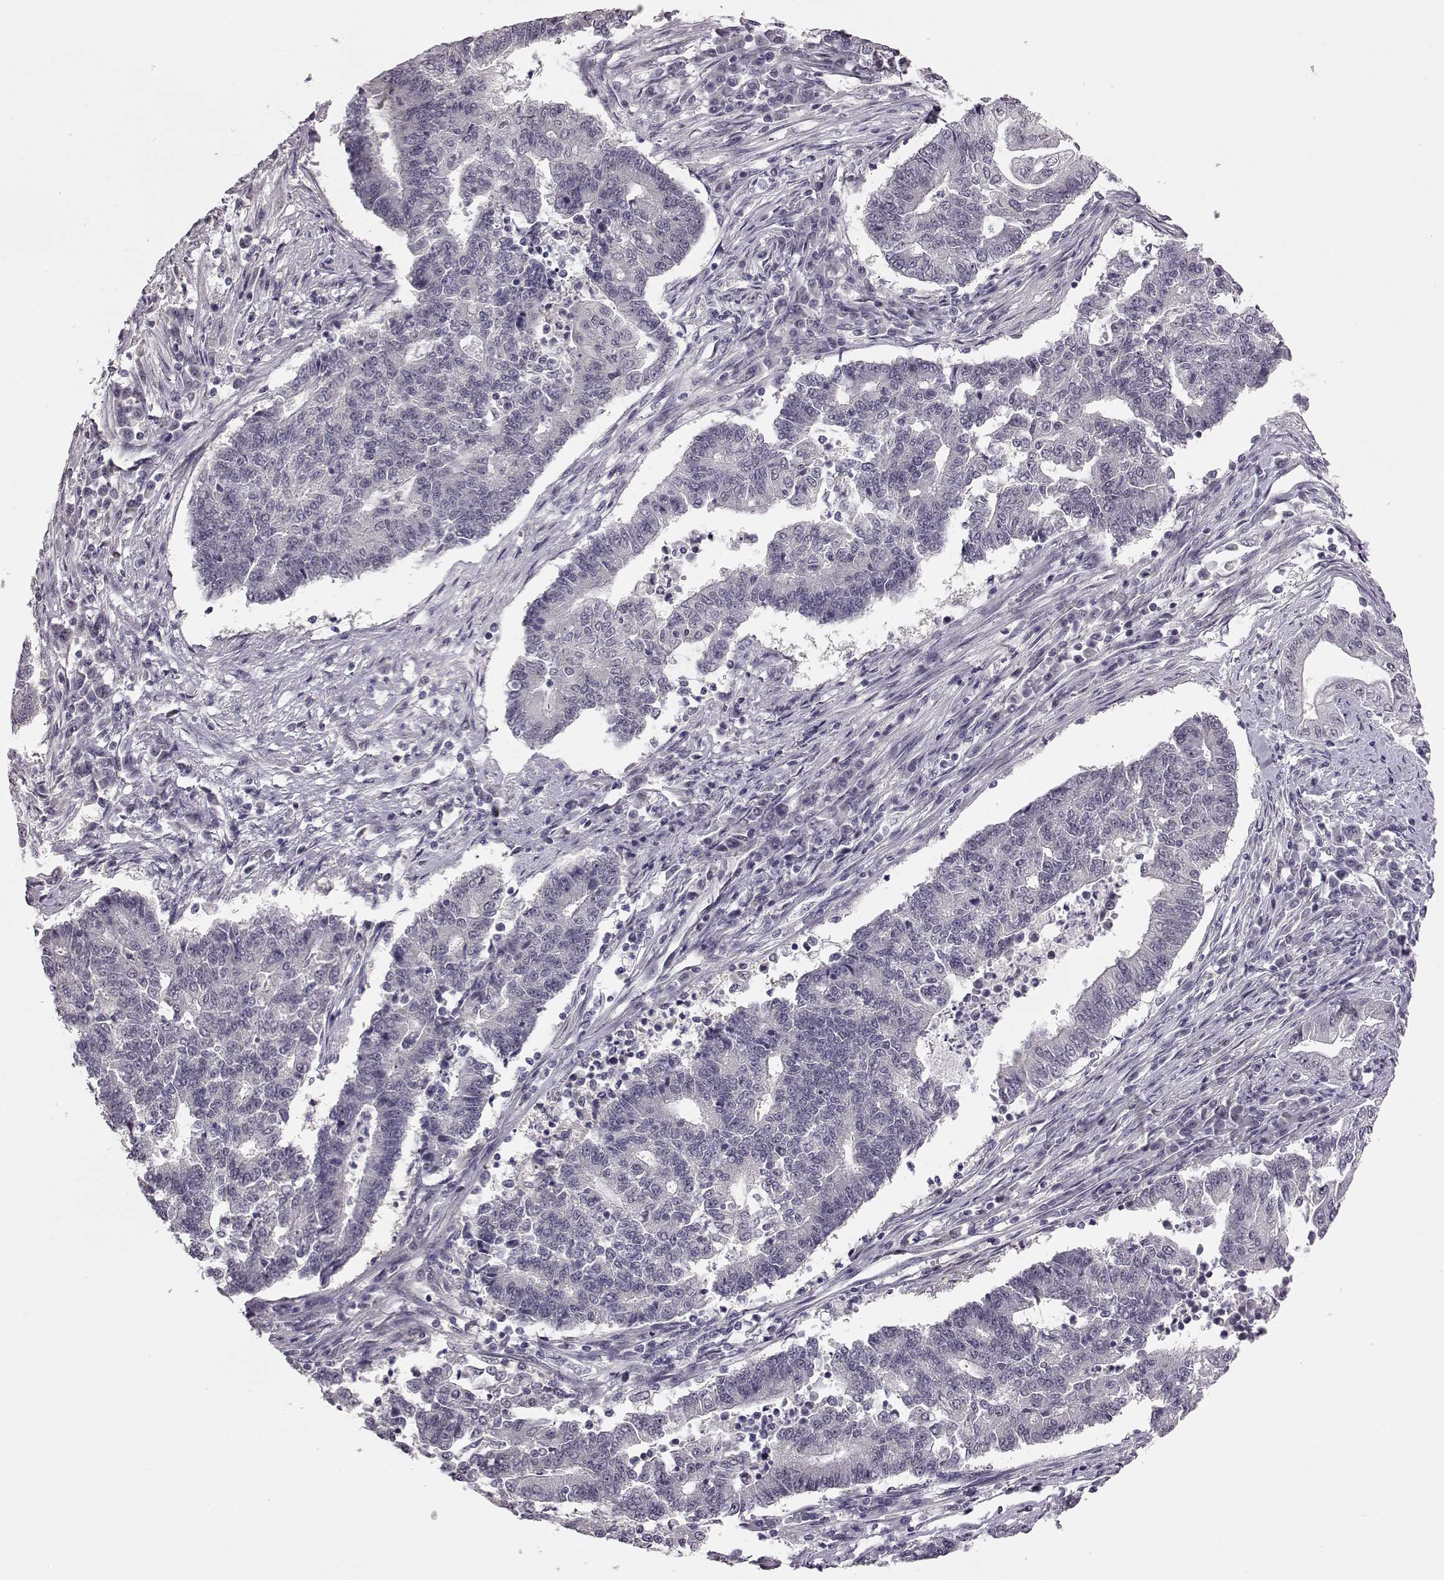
{"staining": {"intensity": "negative", "quantity": "none", "location": "none"}, "tissue": "endometrial cancer", "cell_type": "Tumor cells", "image_type": "cancer", "snomed": [{"axis": "morphology", "description": "Adenocarcinoma, NOS"}, {"axis": "topography", "description": "Uterus"}, {"axis": "topography", "description": "Endometrium"}], "caption": "IHC of human endometrial adenocarcinoma demonstrates no expression in tumor cells.", "gene": "C10orf62", "patient": {"sex": "female", "age": 54}}